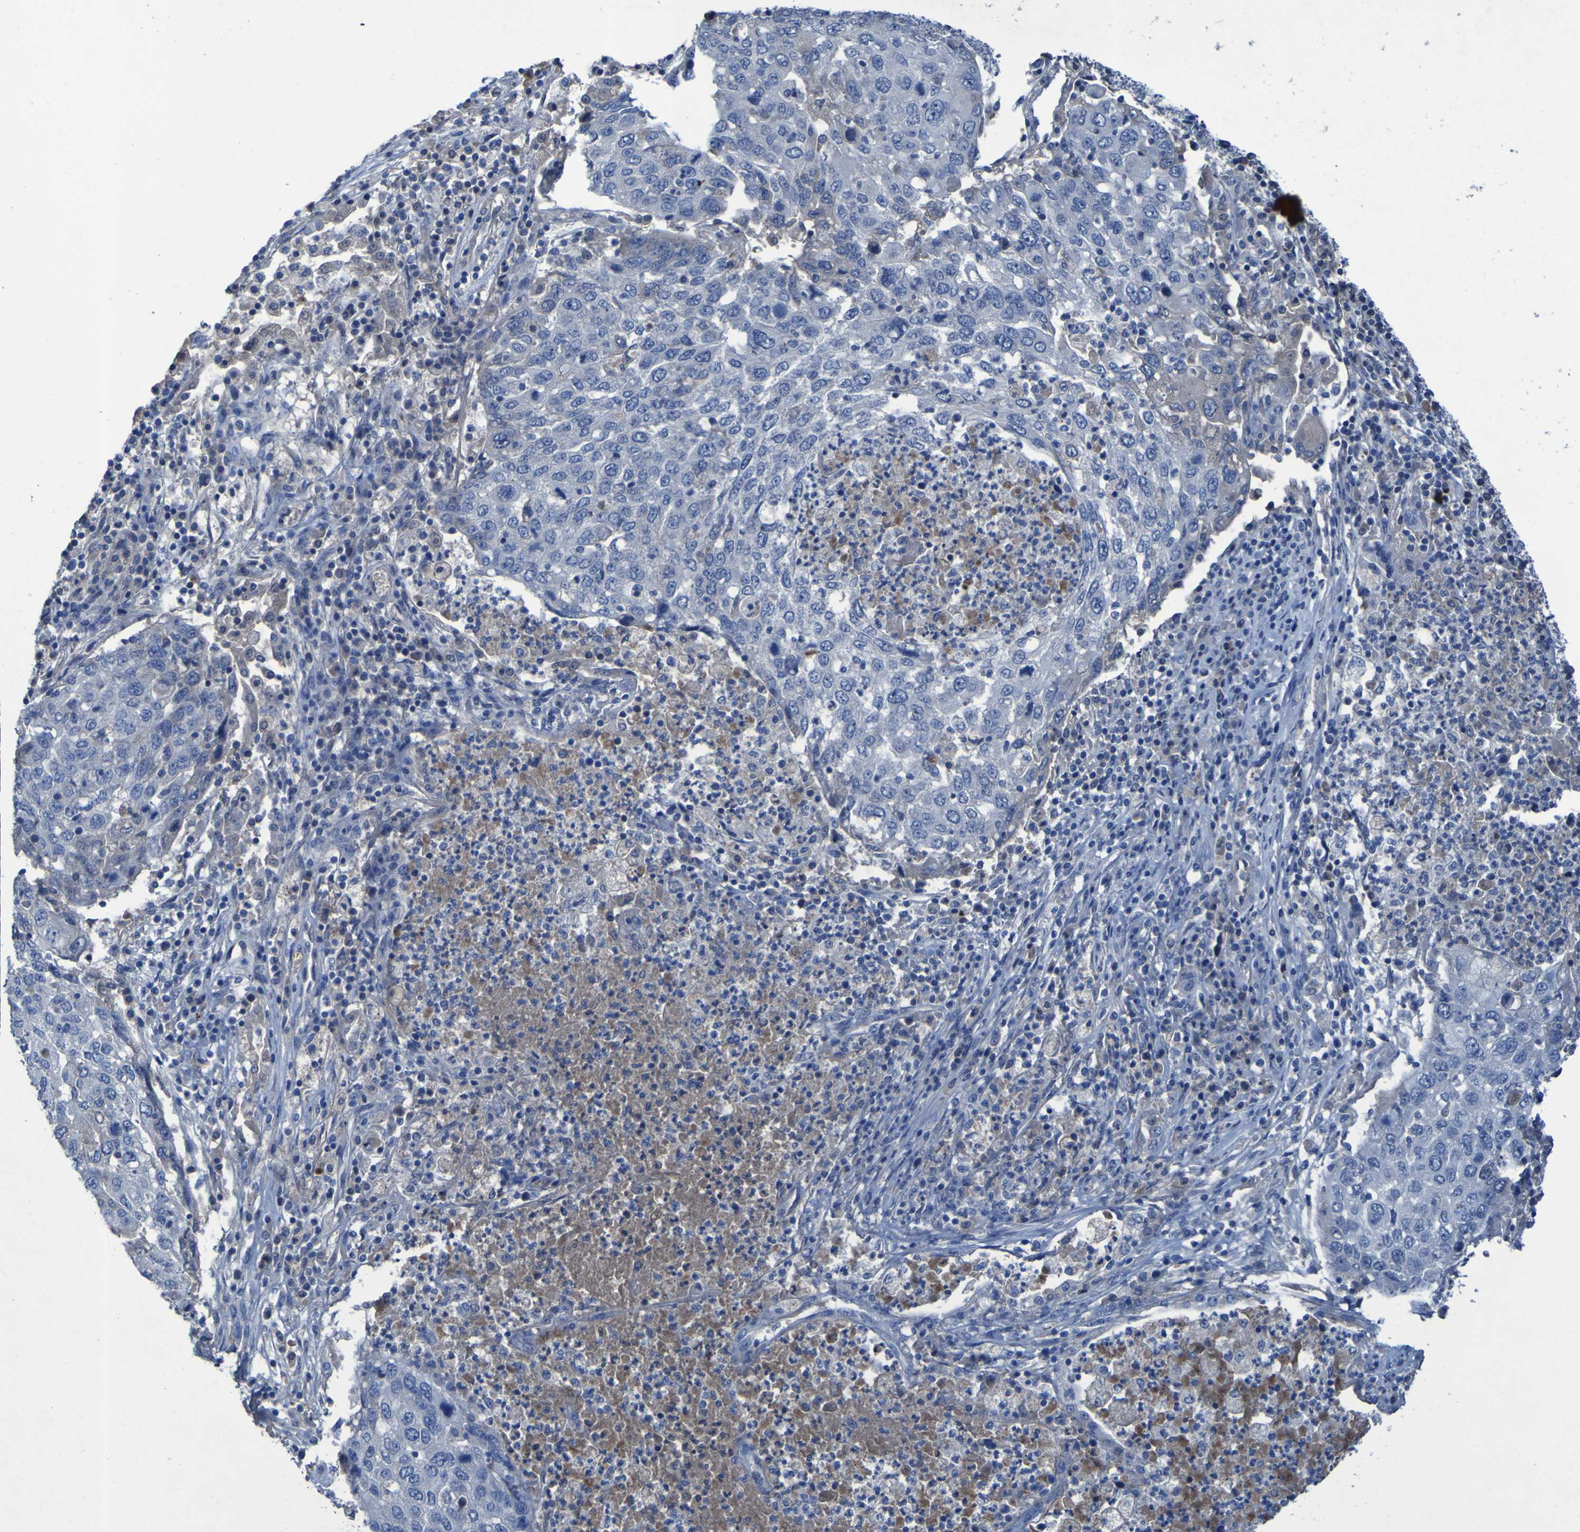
{"staining": {"intensity": "negative", "quantity": "none", "location": "none"}, "tissue": "lung cancer", "cell_type": "Tumor cells", "image_type": "cancer", "snomed": [{"axis": "morphology", "description": "Squamous cell carcinoma, NOS"}, {"axis": "topography", "description": "Lung"}], "caption": "Immunohistochemistry (IHC) of lung cancer (squamous cell carcinoma) exhibits no expression in tumor cells.", "gene": "SGK2", "patient": {"sex": "female", "age": 63}}